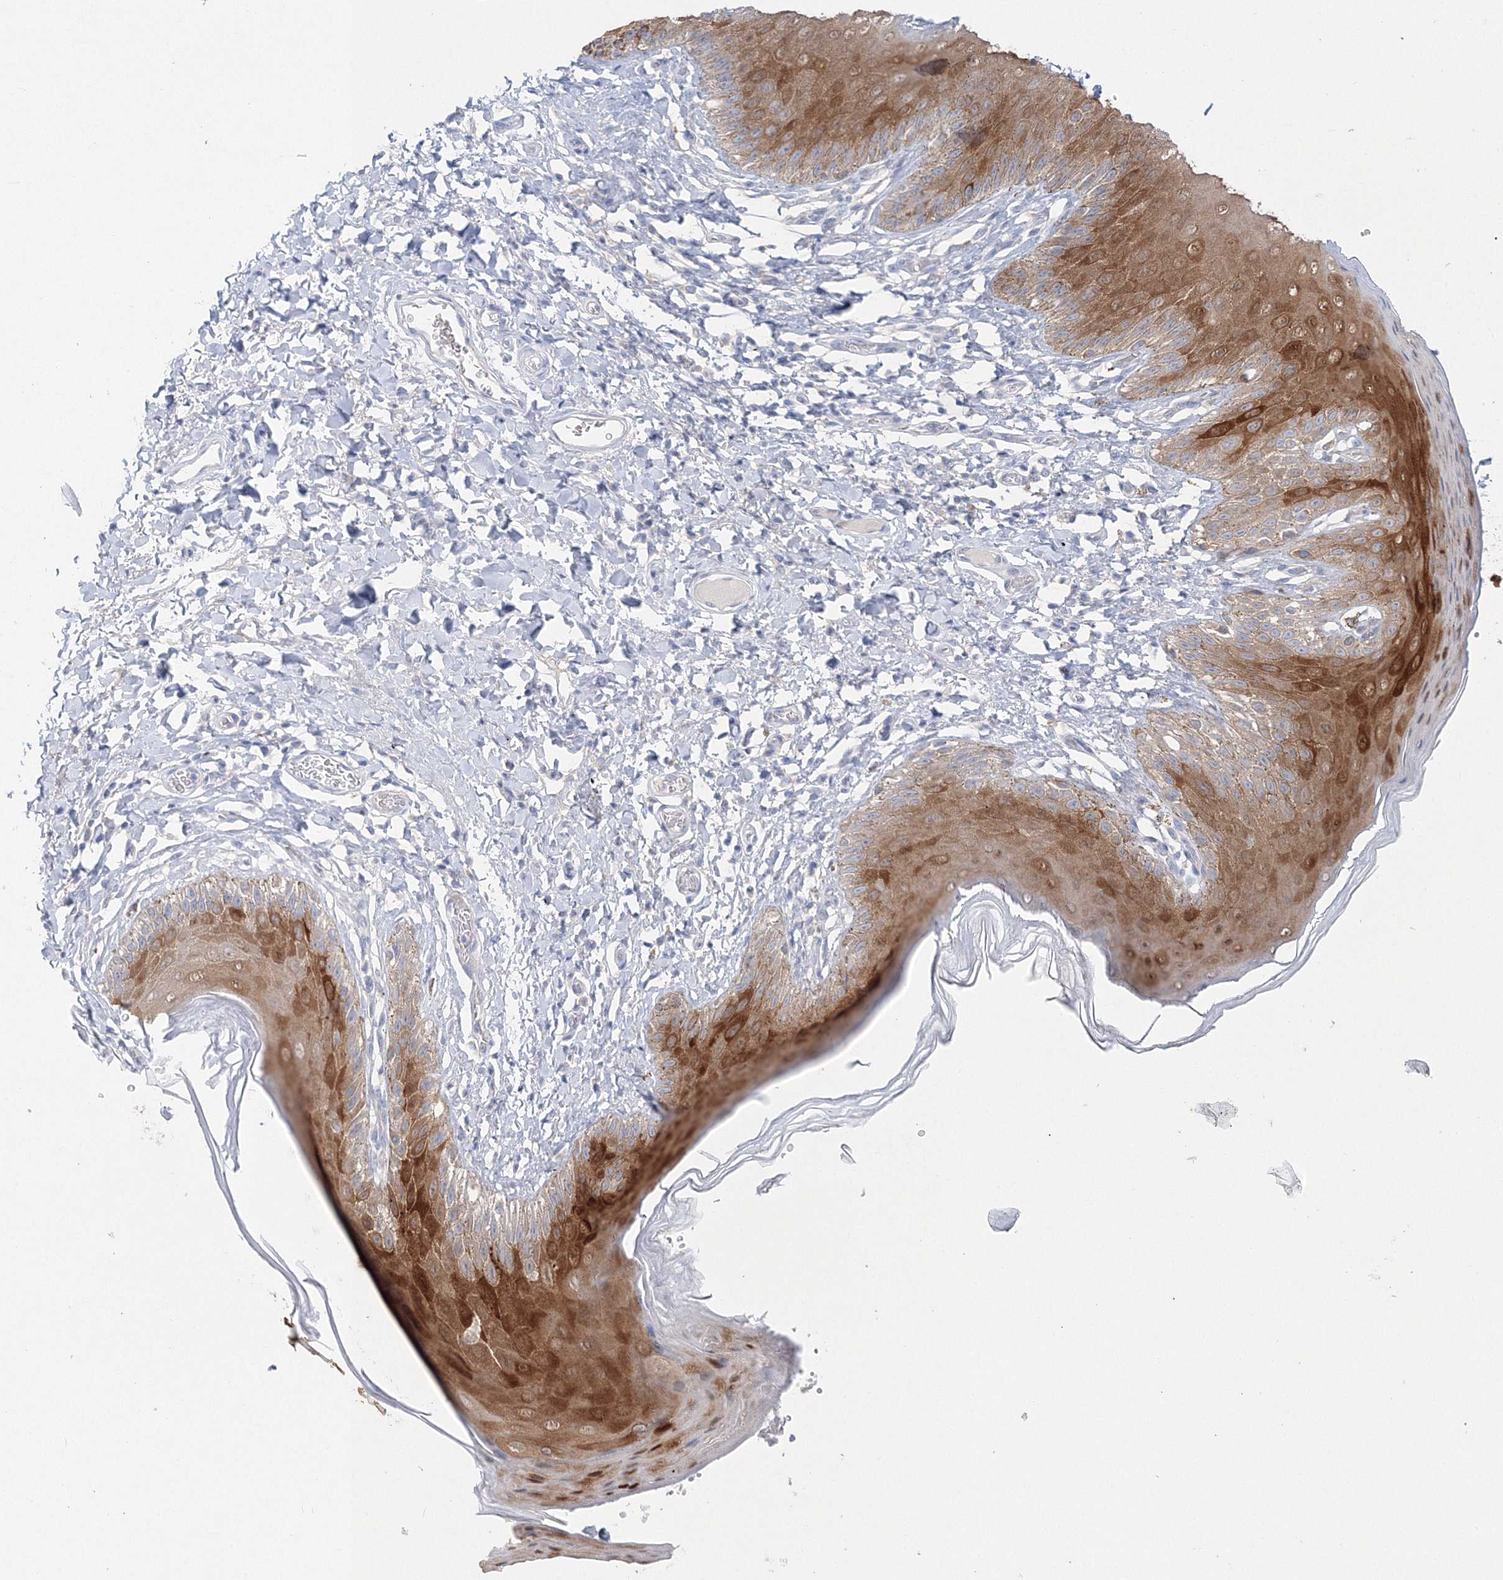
{"staining": {"intensity": "moderate", "quantity": "25%-75%", "location": "cytoplasmic/membranous,nuclear"}, "tissue": "skin", "cell_type": "Epidermal cells", "image_type": "normal", "snomed": [{"axis": "morphology", "description": "Normal tissue, NOS"}, {"axis": "topography", "description": "Anal"}], "caption": "A histopathology image of human skin stained for a protein exhibits moderate cytoplasmic/membranous,nuclear brown staining in epidermal cells.", "gene": "HMGCS1", "patient": {"sex": "male", "age": 44}}